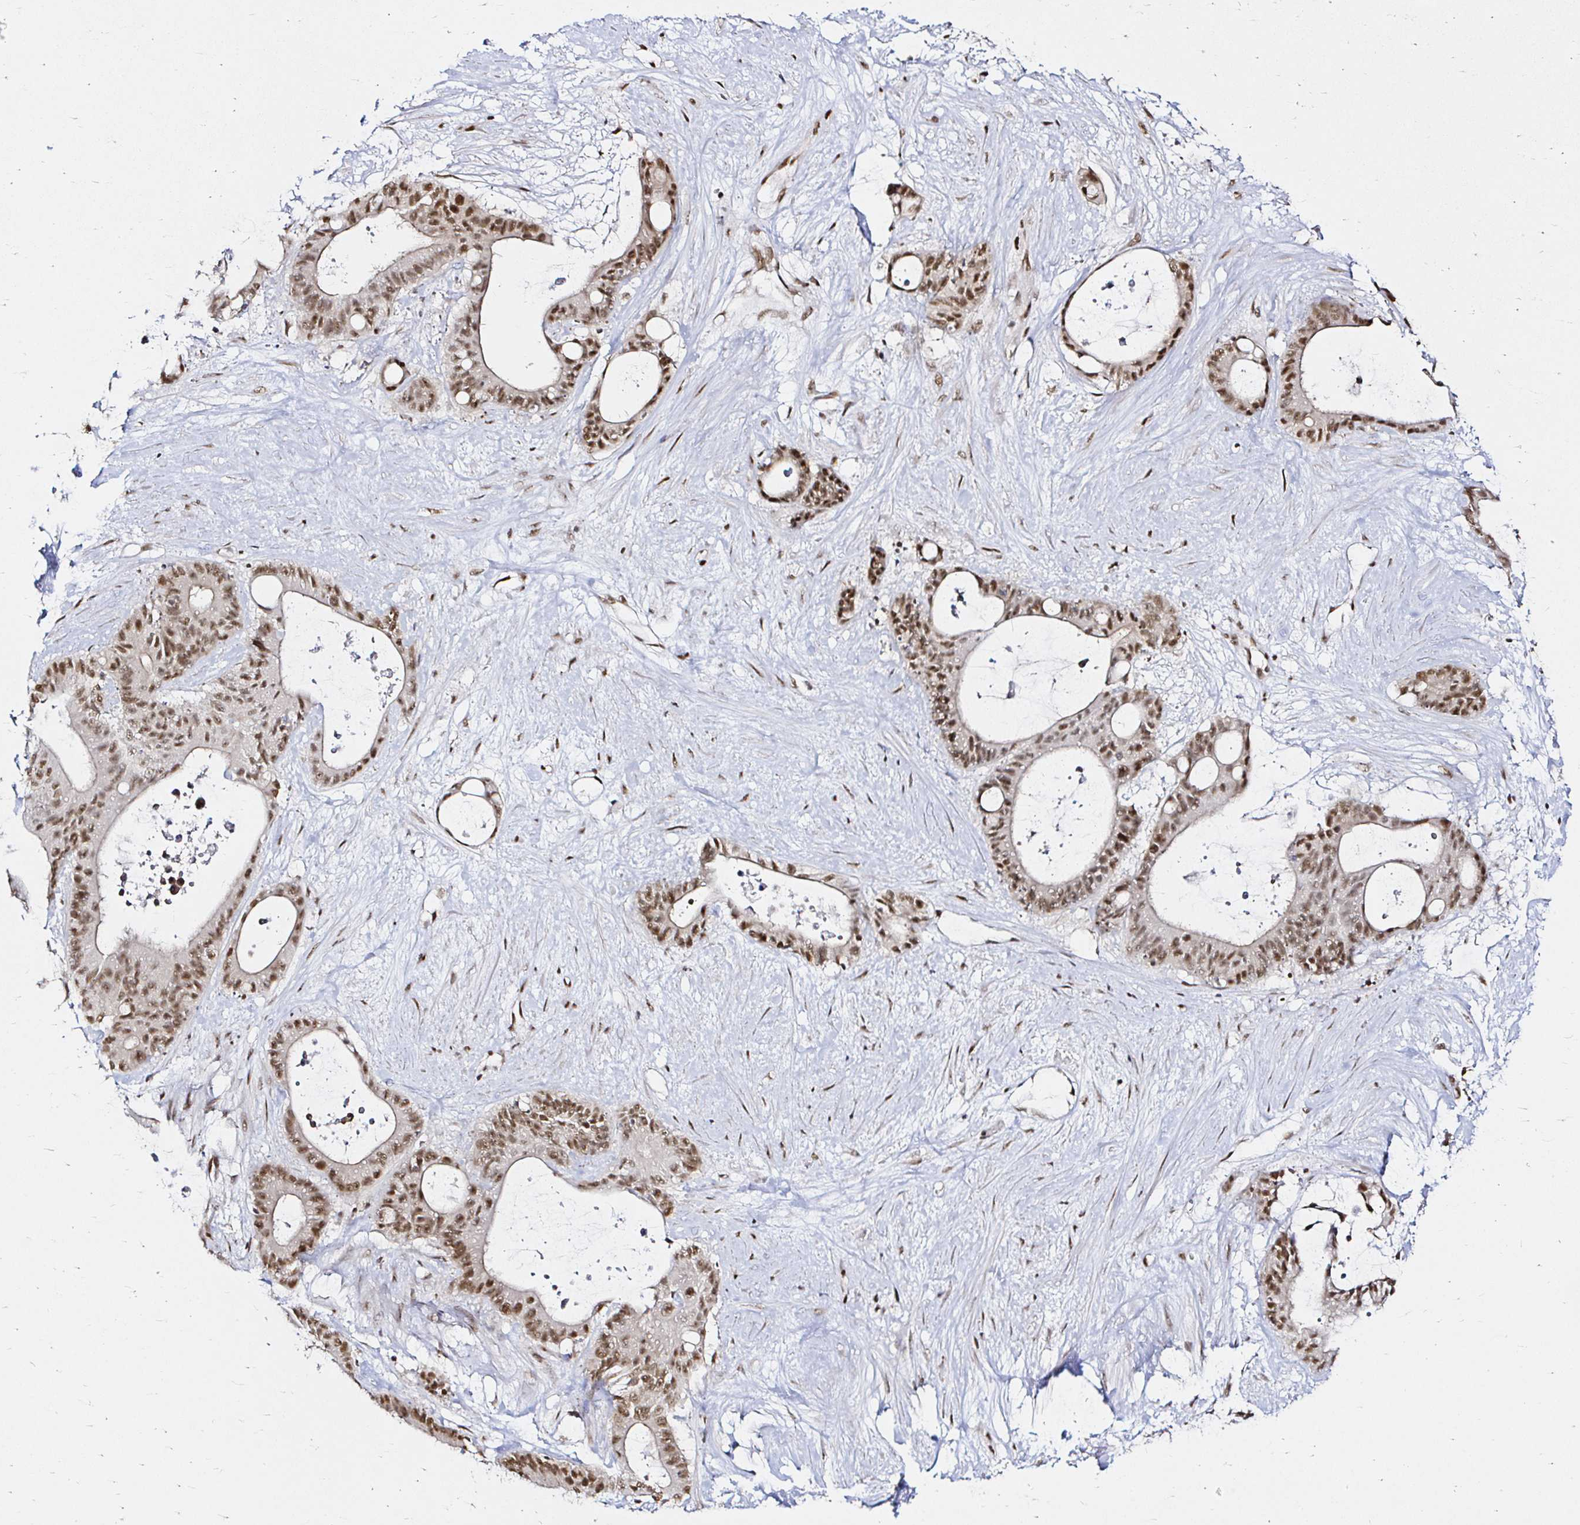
{"staining": {"intensity": "moderate", "quantity": ">75%", "location": "nuclear"}, "tissue": "liver cancer", "cell_type": "Tumor cells", "image_type": "cancer", "snomed": [{"axis": "morphology", "description": "Normal tissue, NOS"}, {"axis": "morphology", "description": "Cholangiocarcinoma"}, {"axis": "topography", "description": "Liver"}, {"axis": "topography", "description": "Peripheral nerve tissue"}], "caption": "A medium amount of moderate nuclear positivity is present in about >75% of tumor cells in cholangiocarcinoma (liver) tissue. (DAB (3,3'-diaminobenzidine) IHC, brown staining for protein, blue staining for nuclei).", "gene": "SNRPC", "patient": {"sex": "female", "age": 73}}